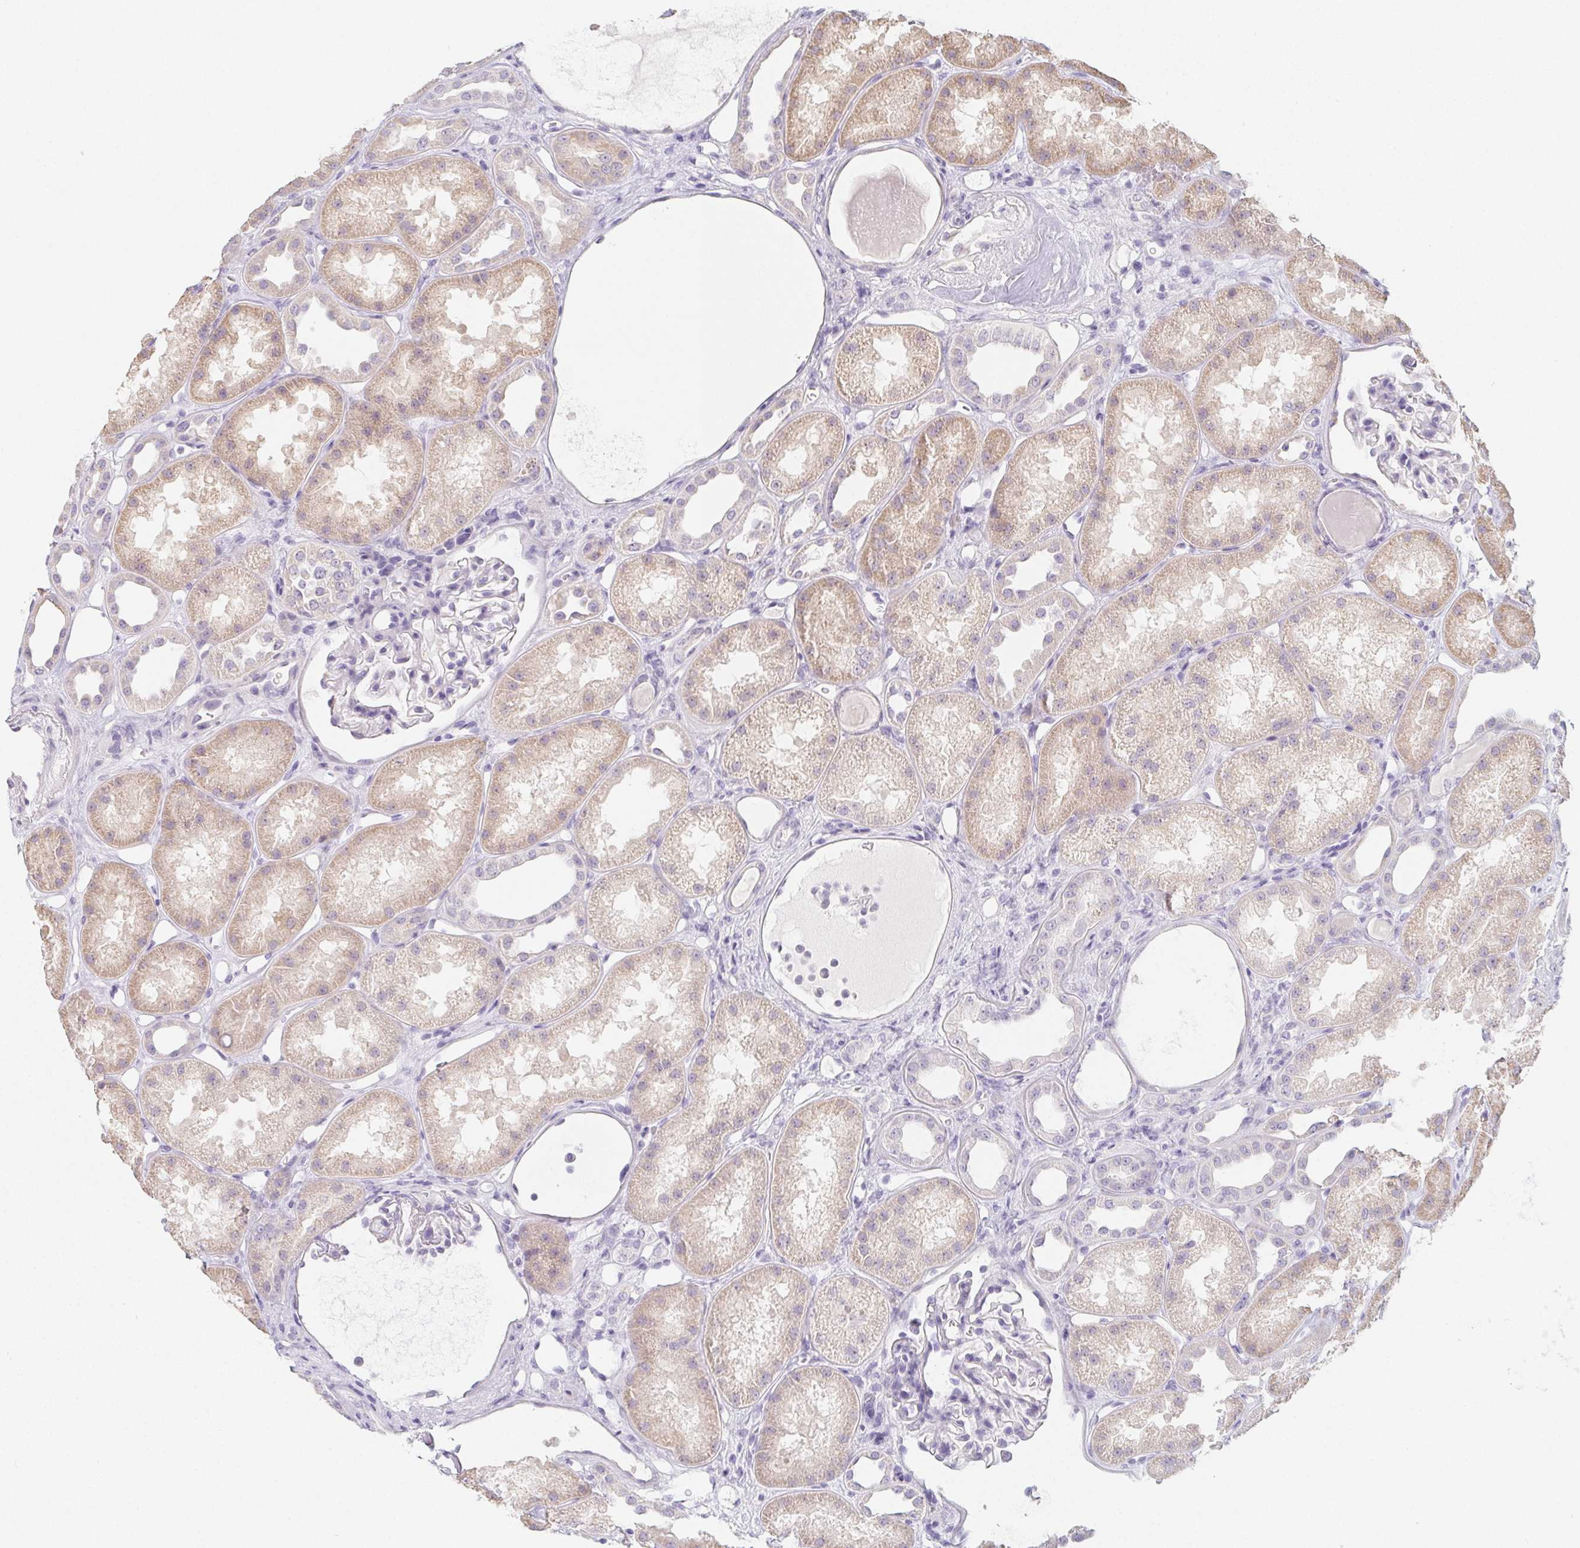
{"staining": {"intensity": "negative", "quantity": "none", "location": "none"}, "tissue": "kidney", "cell_type": "Cells in glomeruli", "image_type": "normal", "snomed": [{"axis": "morphology", "description": "Normal tissue, NOS"}, {"axis": "topography", "description": "Kidney"}], "caption": "IHC photomicrograph of normal kidney: human kidney stained with DAB exhibits no significant protein expression in cells in glomeruli.", "gene": "GLIPR1L1", "patient": {"sex": "male", "age": 61}}